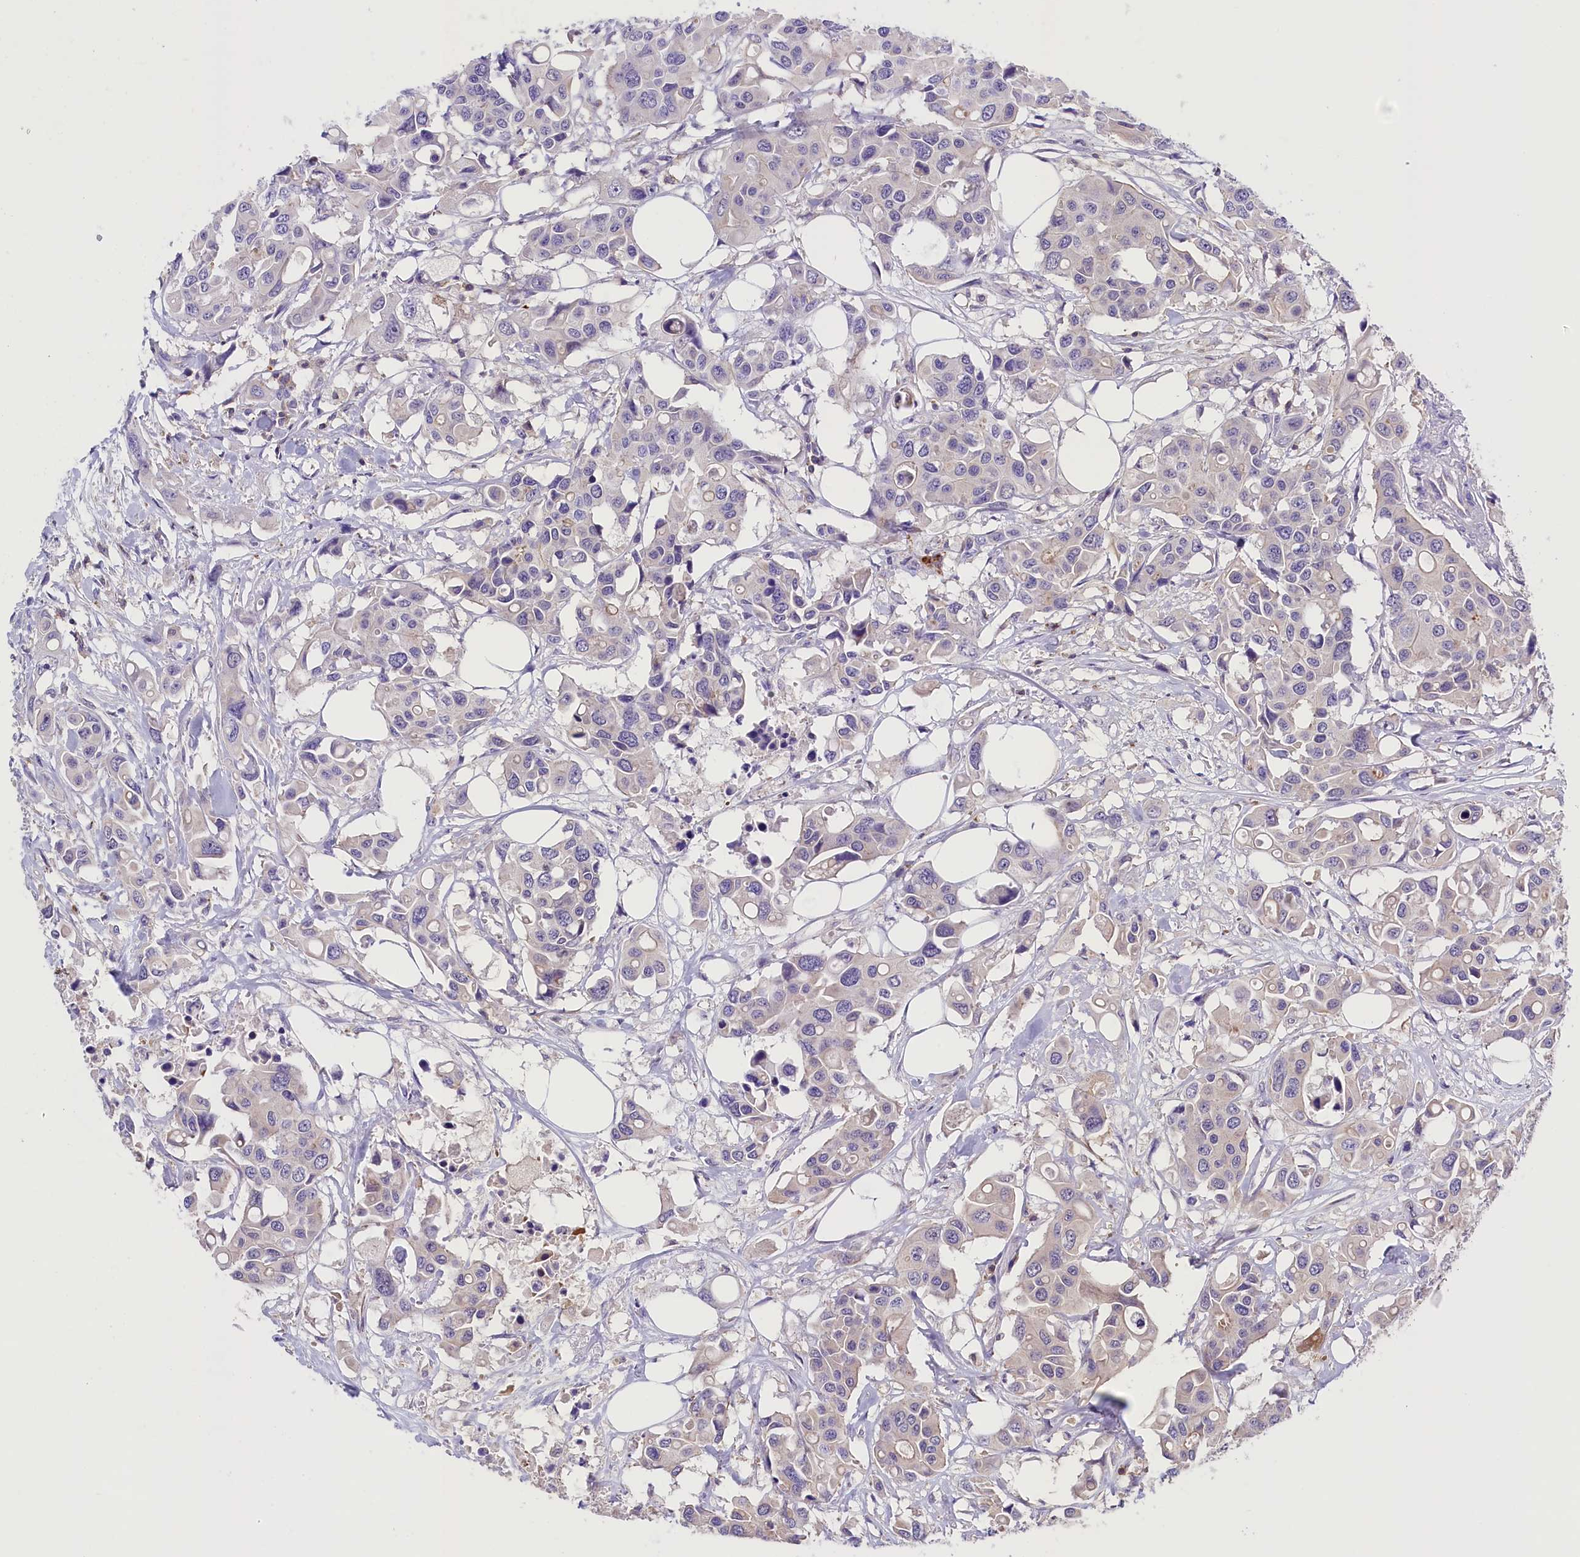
{"staining": {"intensity": "negative", "quantity": "none", "location": "none"}, "tissue": "colorectal cancer", "cell_type": "Tumor cells", "image_type": "cancer", "snomed": [{"axis": "morphology", "description": "Adenocarcinoma, NOS"}, {"axis": "topography", "description": "Colon"}], "caption": "Colorectal cancer was stained to show a protein in brown. There is no significant positivity in tumor cells. (DAB (3,3'-diaminobenzidine) immunohistochemistry (IHC) with hematoxylin counter stain).", "gene": "SKIDA1", "patient": {"sex": "male", "age": 77}}